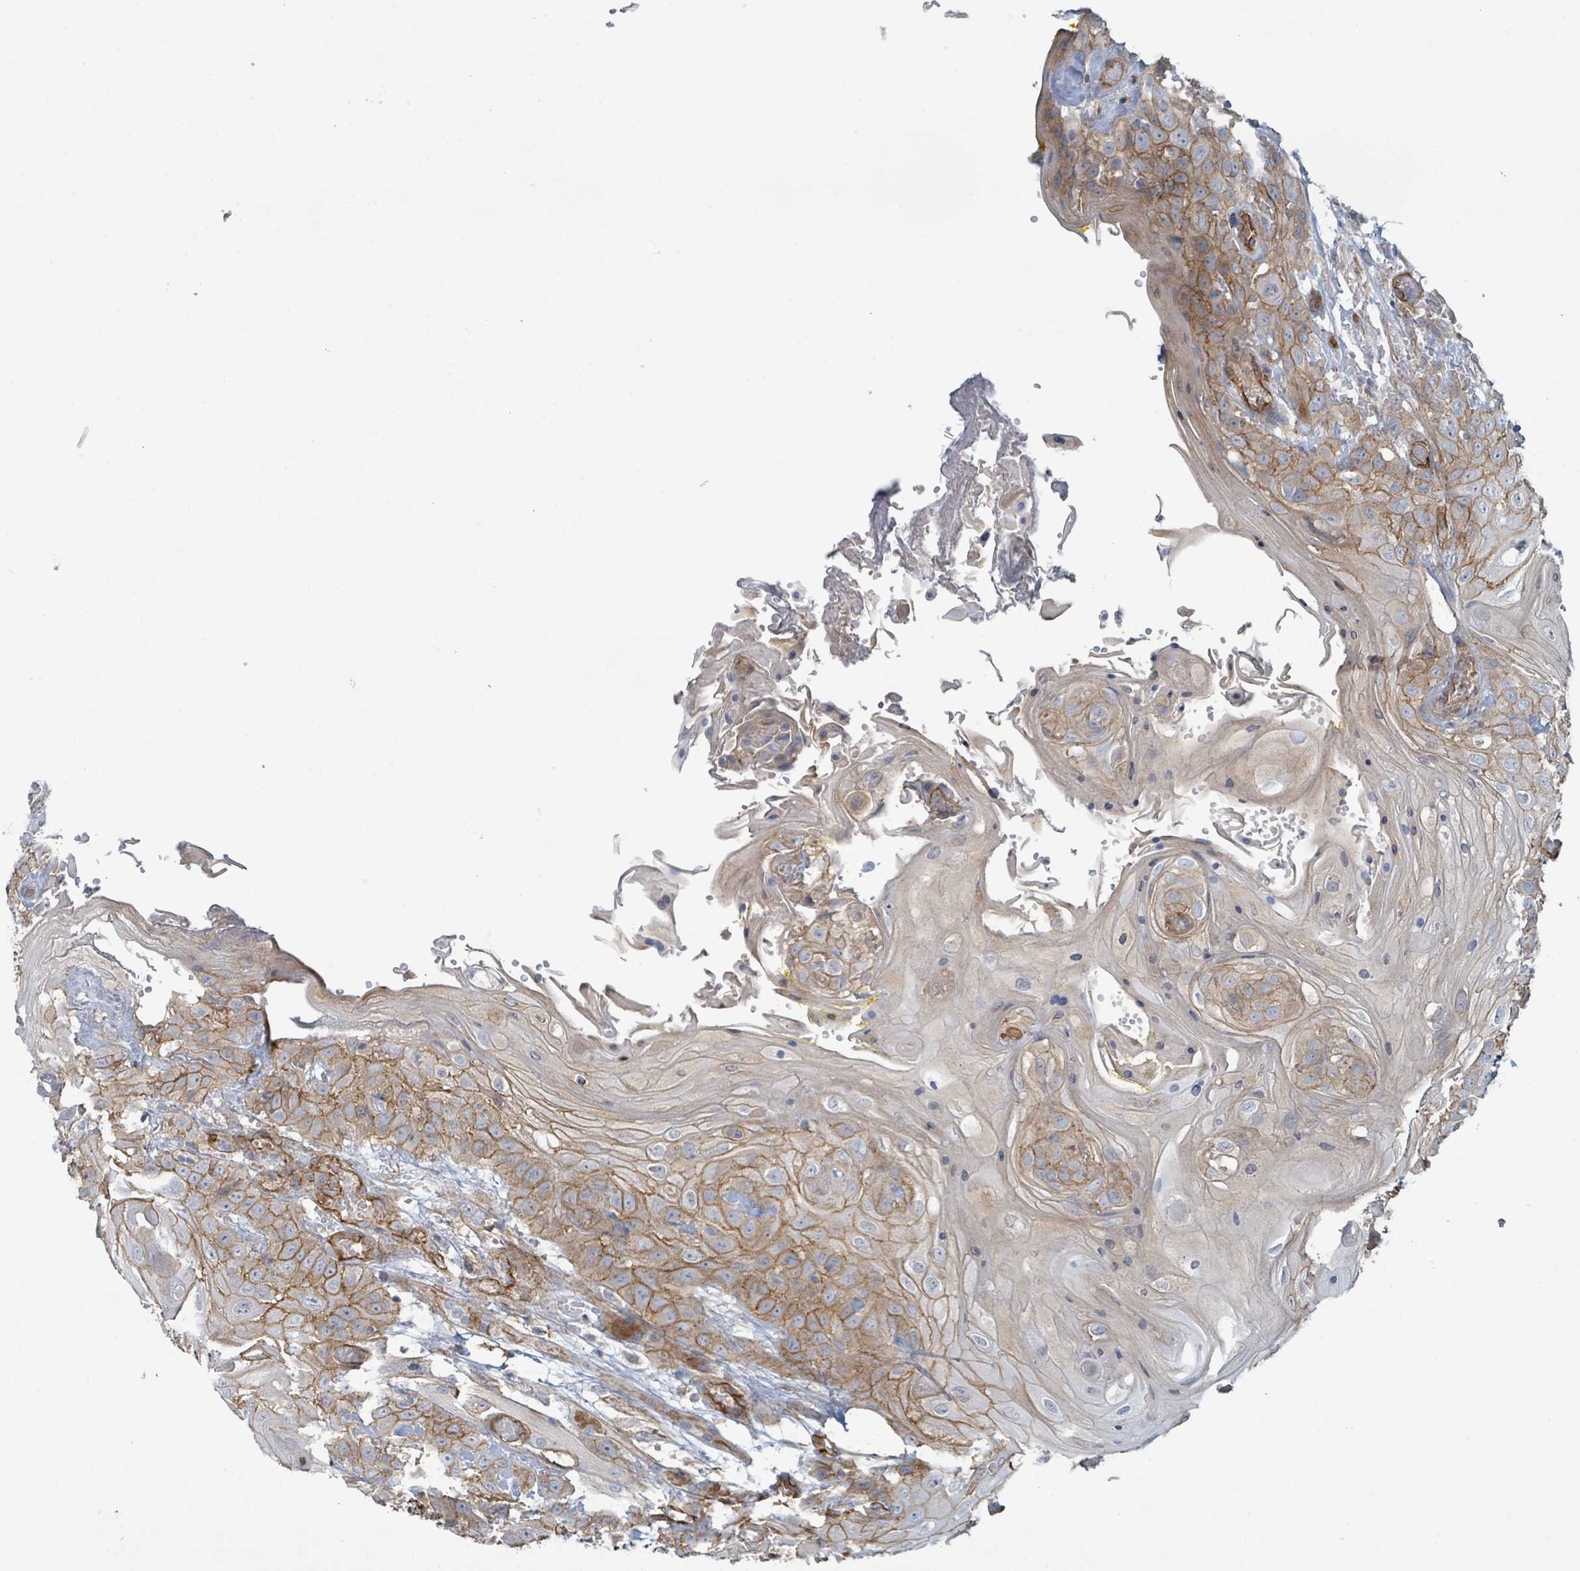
{"staining": {"intensity": "moderate", "quantity": "25%-75%", "location": "cytoplasmic/membranous"}, "tissue": "head and neck cancer", "cell_type": "Tumor cells", "image_type": "cancer", "snomed": [{"axis": "morphology", "description": "Squamous cell carcinoma, NOS"}, {"axis": "topography", "description": "Head-Neck"}], "caption": "Head and neck cancer stained with a brown dye reveals moderate cytoplasmic/membranous positive staining in about 25%-75% of tumor cells.", "gene": "LDOC1", "patient": {"sex": "female", "age": 43}}